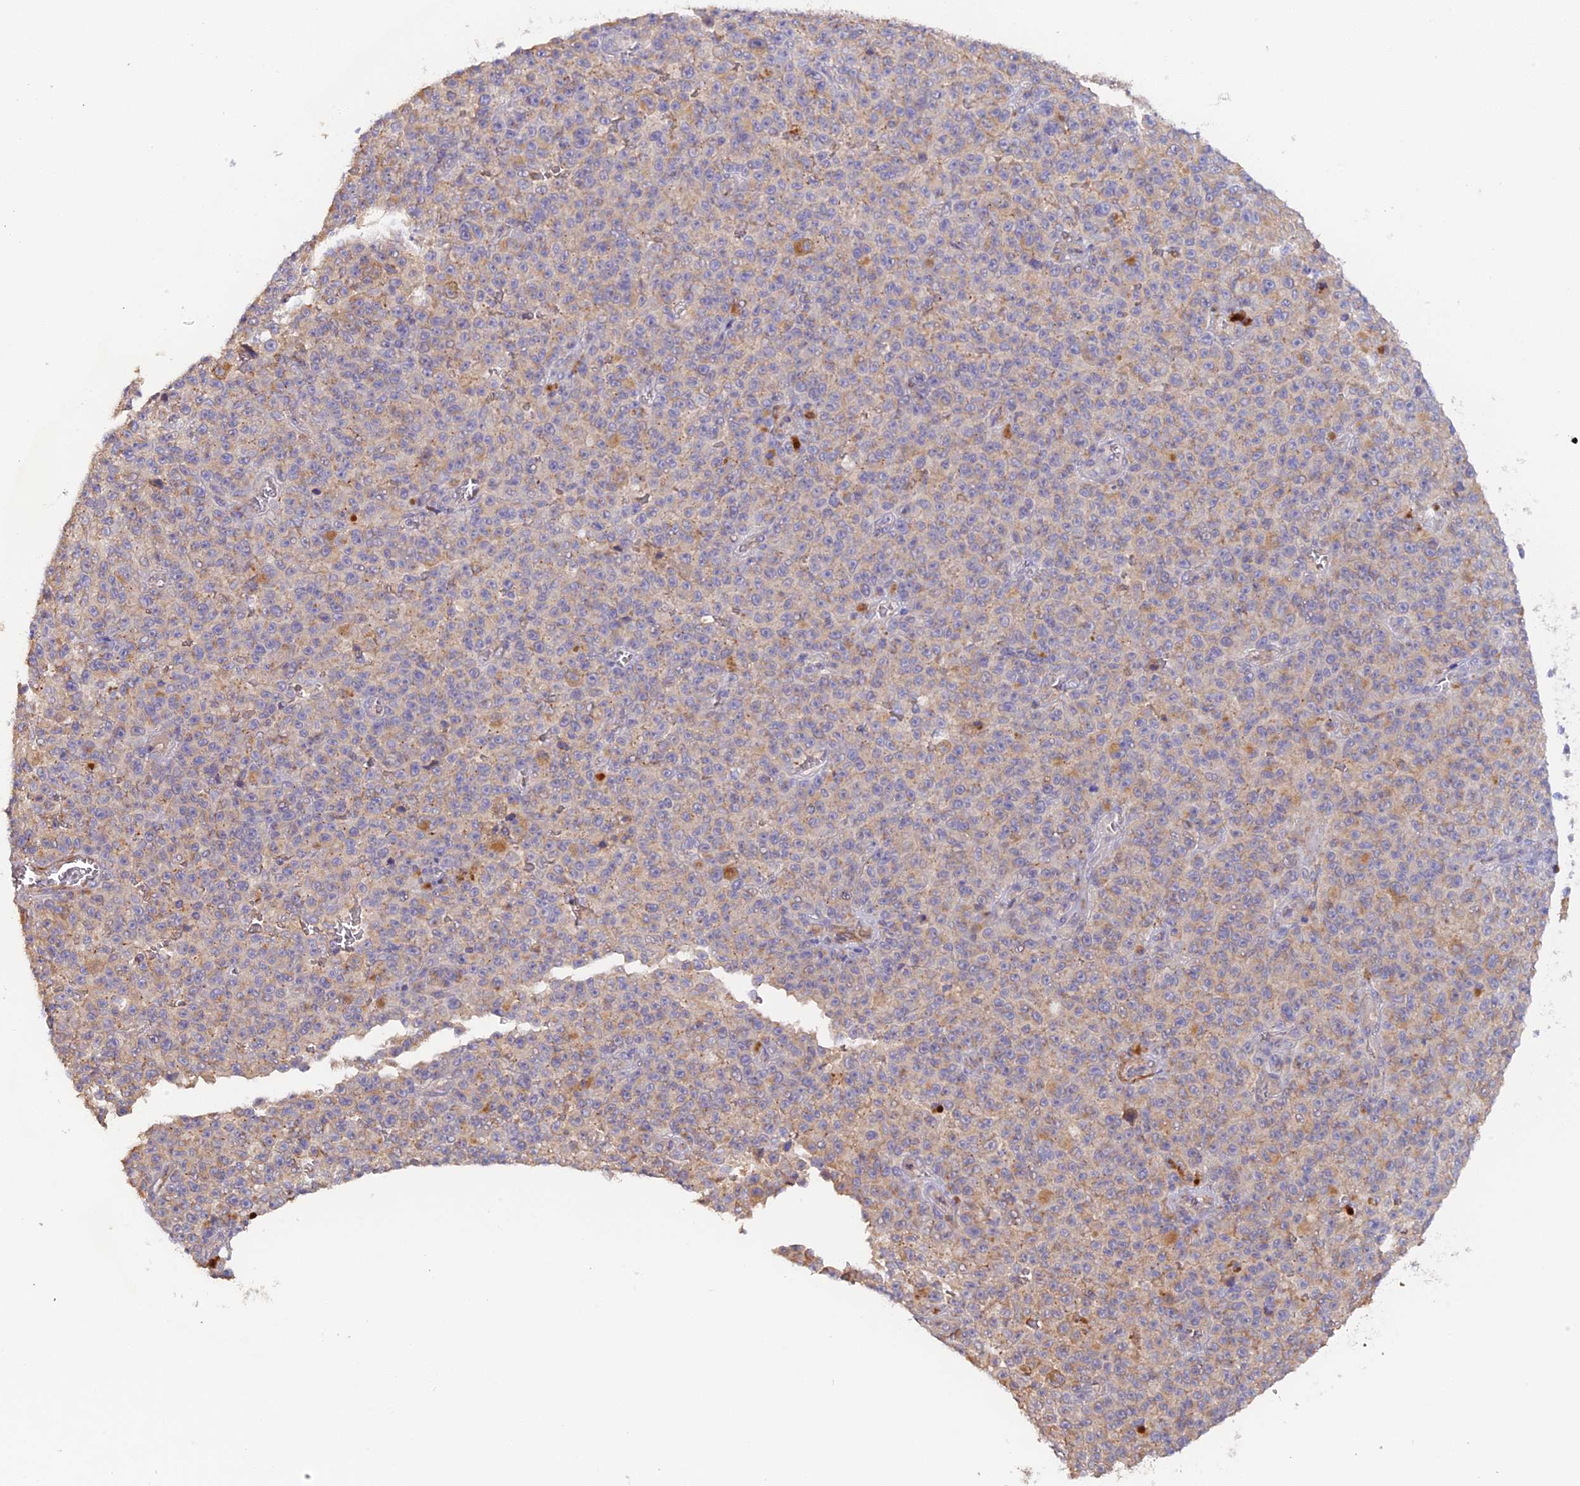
{"staining": {"intensity": "weak", "quantity": "25%-75%", "location": "cytoplasmic/membranous"}, "tissue": "melanoma", "cell_type": "Tumor cells", "image_type": "cancer", "snomed": [{"axis": "morphology", "description": "Malignant melanoma, NOS"}, {"axis": "topography", "description": "Skin"}], "caption": "This is an image of immunohistochemistry staining of malignant melanoma, which shows weak expression in the cytoplasmic/membranous of tumor cells.", "gene": "TANGO6", "patient": {"sex": "female", "age": 82}}